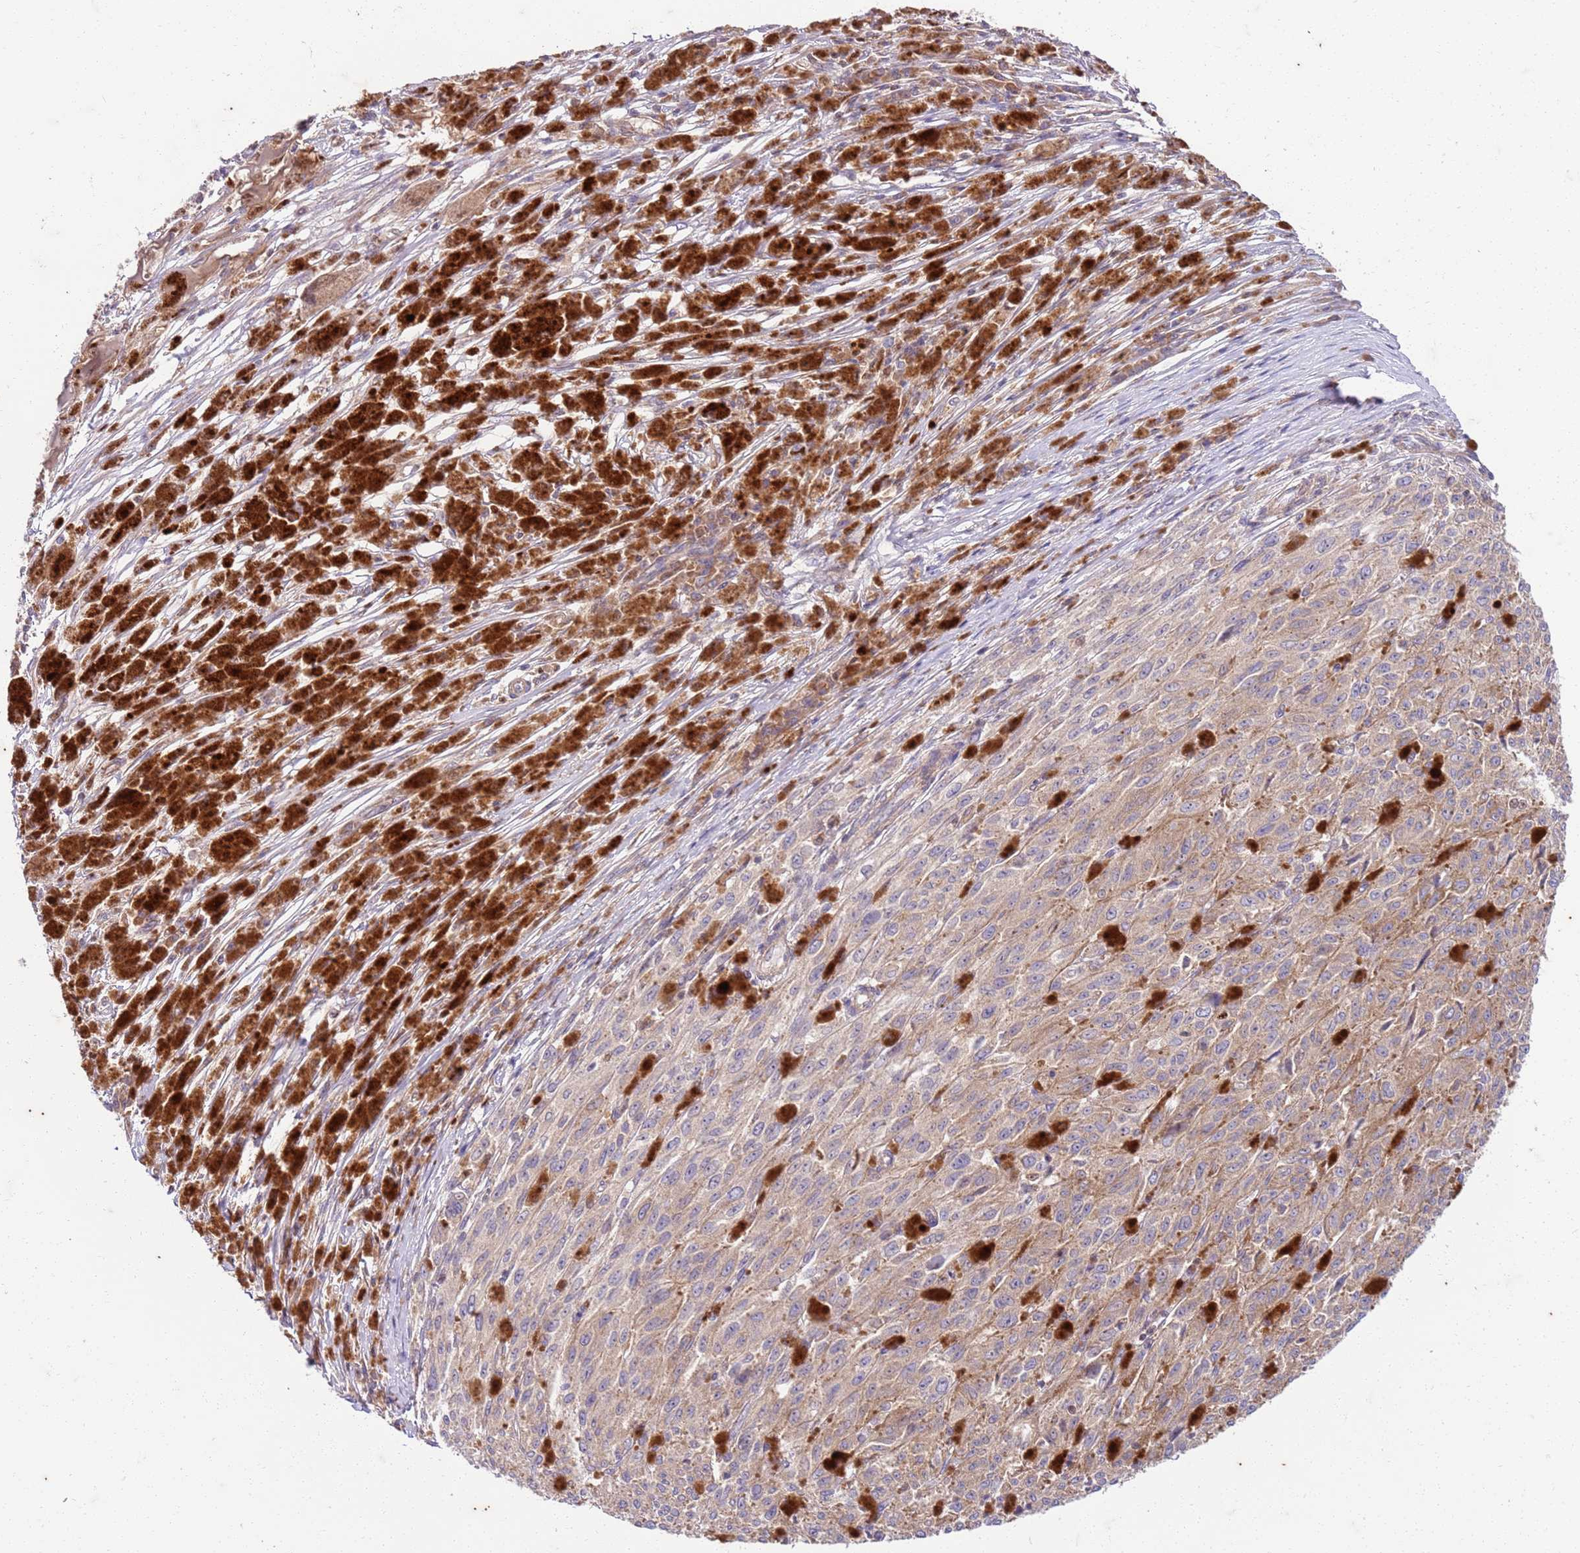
{"staining": {"intensity": "weak", "quantity": "<25%", "location": "cytoplasmic/membranous"}, "tissue": "melanoma", "cell_type": "Tumor cells", "image_type": "cancer", "snomed": [{"axis": "morphology", "description": "Malignant melanoma, NOS"}, {"axis": "topography", "description": "Skin"}], "caption": "An image of malignant melanoma stained for a protein reveals no brown staining in tumor cells.", "gene": "OSBP", "patient": {"sex": "female", "age": 52}}